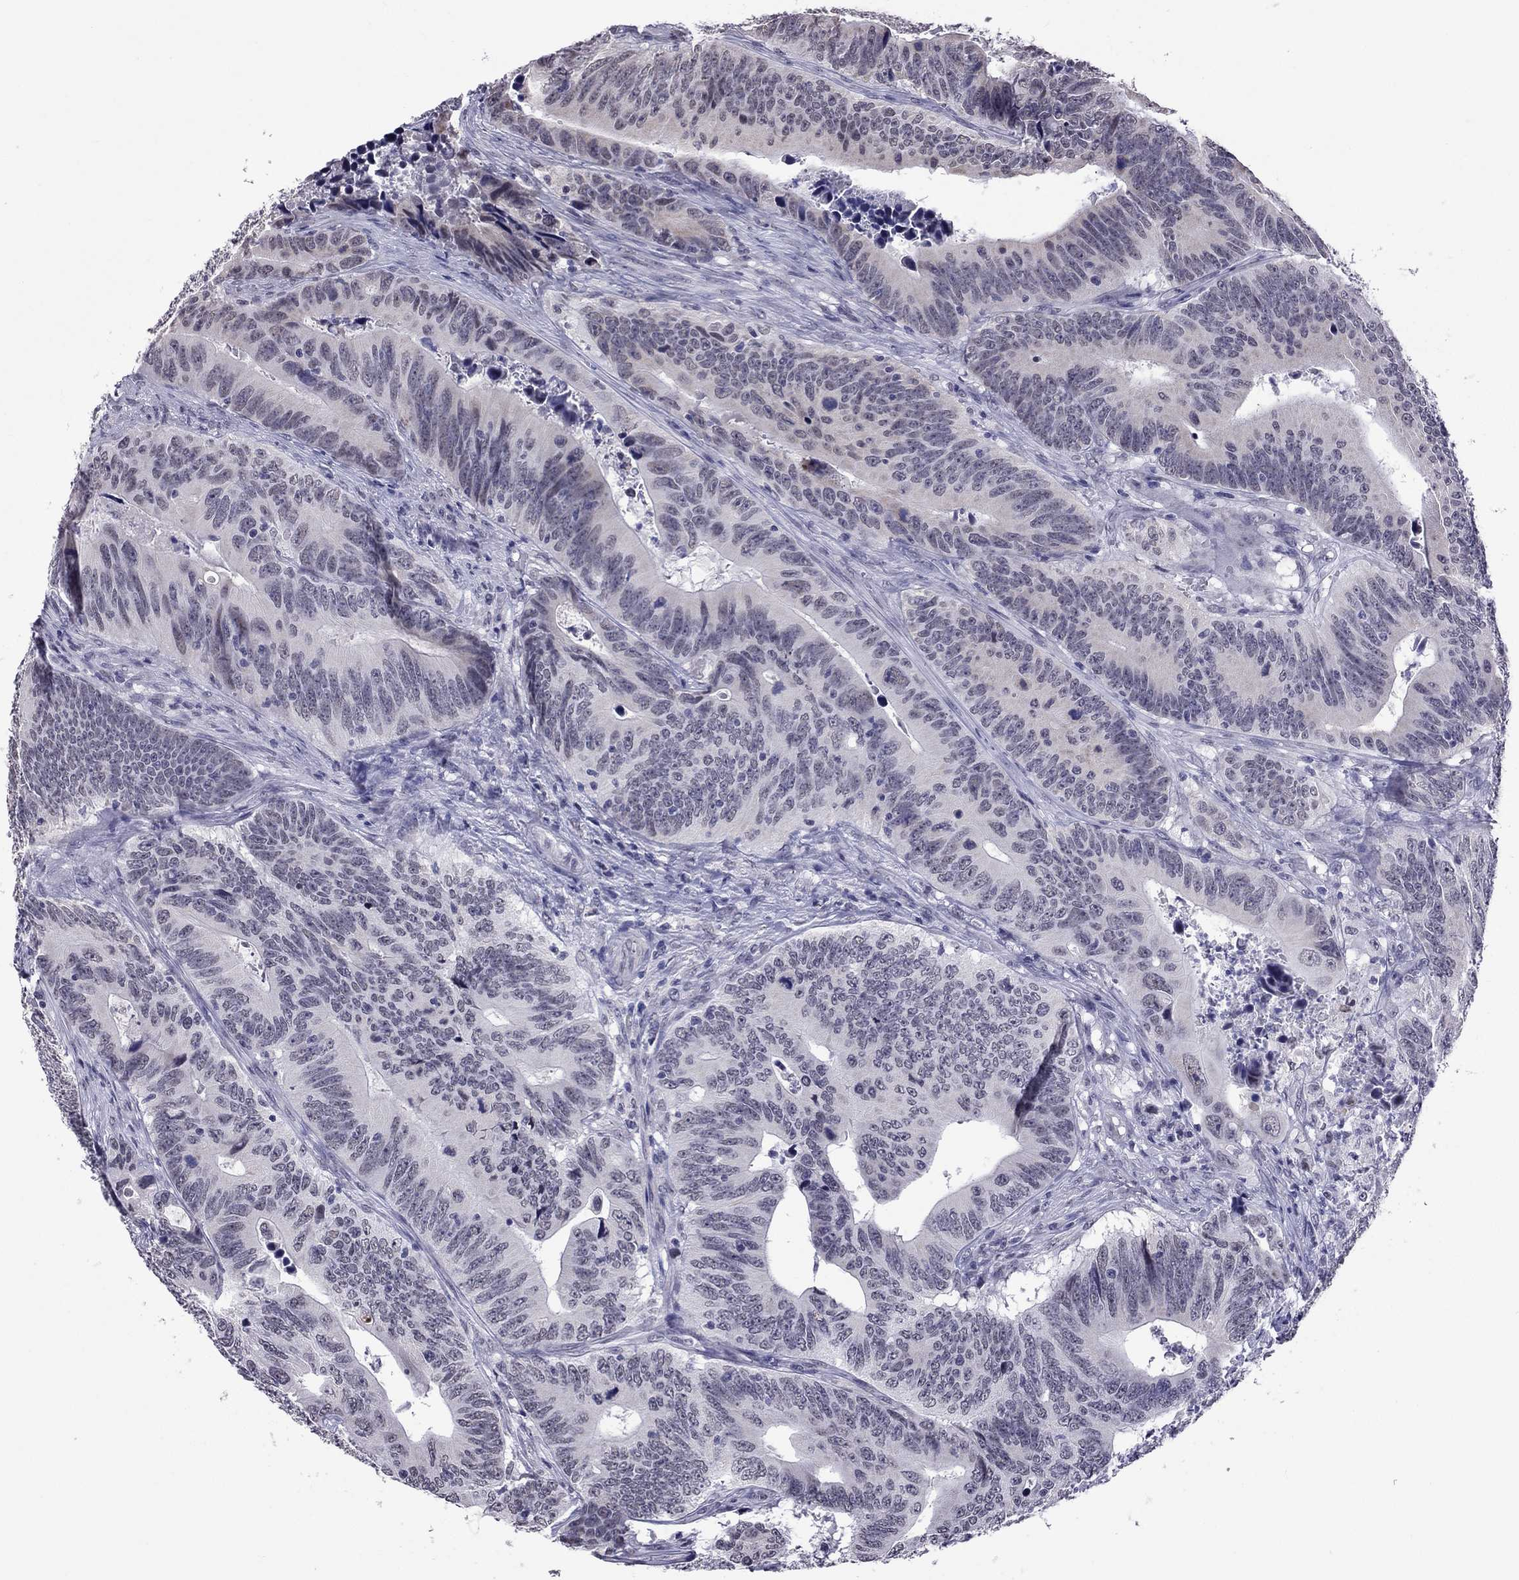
{"staining": {"intensity": "negative", "quantity": "none", "location": "none"}, "tissue": "colorectal cancer", "cell_type": "Tumor cells", "image_type": "cancer", "snomed": [{"axis": "morphology", "description": "Adenocarcinoma, NOS"}, {"axis": "topography", "description": "Colon"}], "caption": "There is no significant positivity in tumor cells of adenocarcinoma (colorectal). (DAB (3,3'-diaminobenzidine) immunohistochemistry visualized using brightfield microscopy, high magnification).", "gene": "PPP1R3A", "patient": {"sex": "female", "age": 90}}